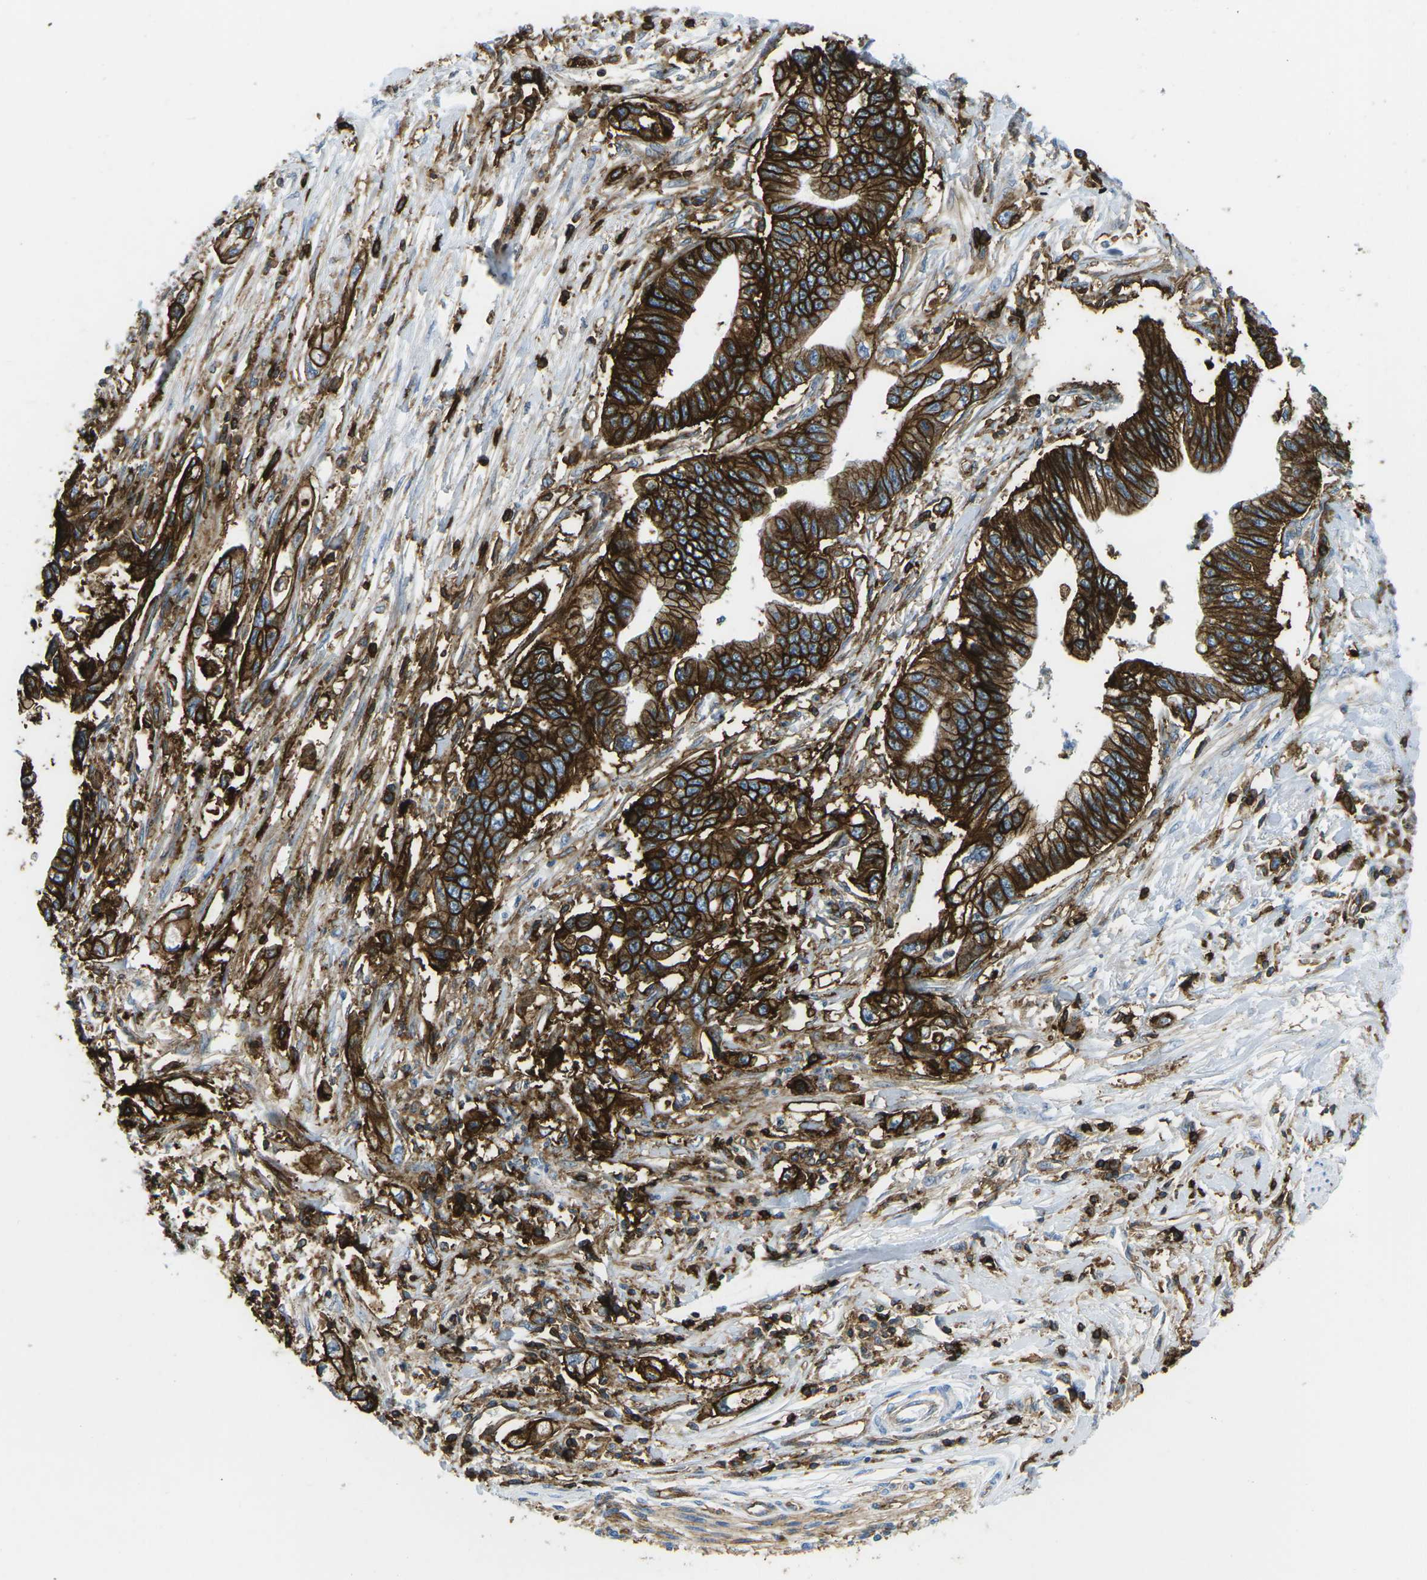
{"staining": {"intensity": "strong", "quantity": ">75%", "location": "cytoplasmic/membranous"}, "tissue": "pancreatic cancer", "cell_type": "Tumor cells", "image_type": "cancer", "snomed": [{"axis": "morphology", "description": "Adenocarcinoma, NOS"}, {"axis": "topography", "description": "Pancreas"}], "caption": "Strong cytoplasmic/membranous protein staining is appreciated in approximately >75% of tumor cells in pancreatic adenocarcinoma. (IHC, brightfield microscopy, high magnification).", "gene": "HLA-B", "patient": {"sex": "male", "age": 56}}